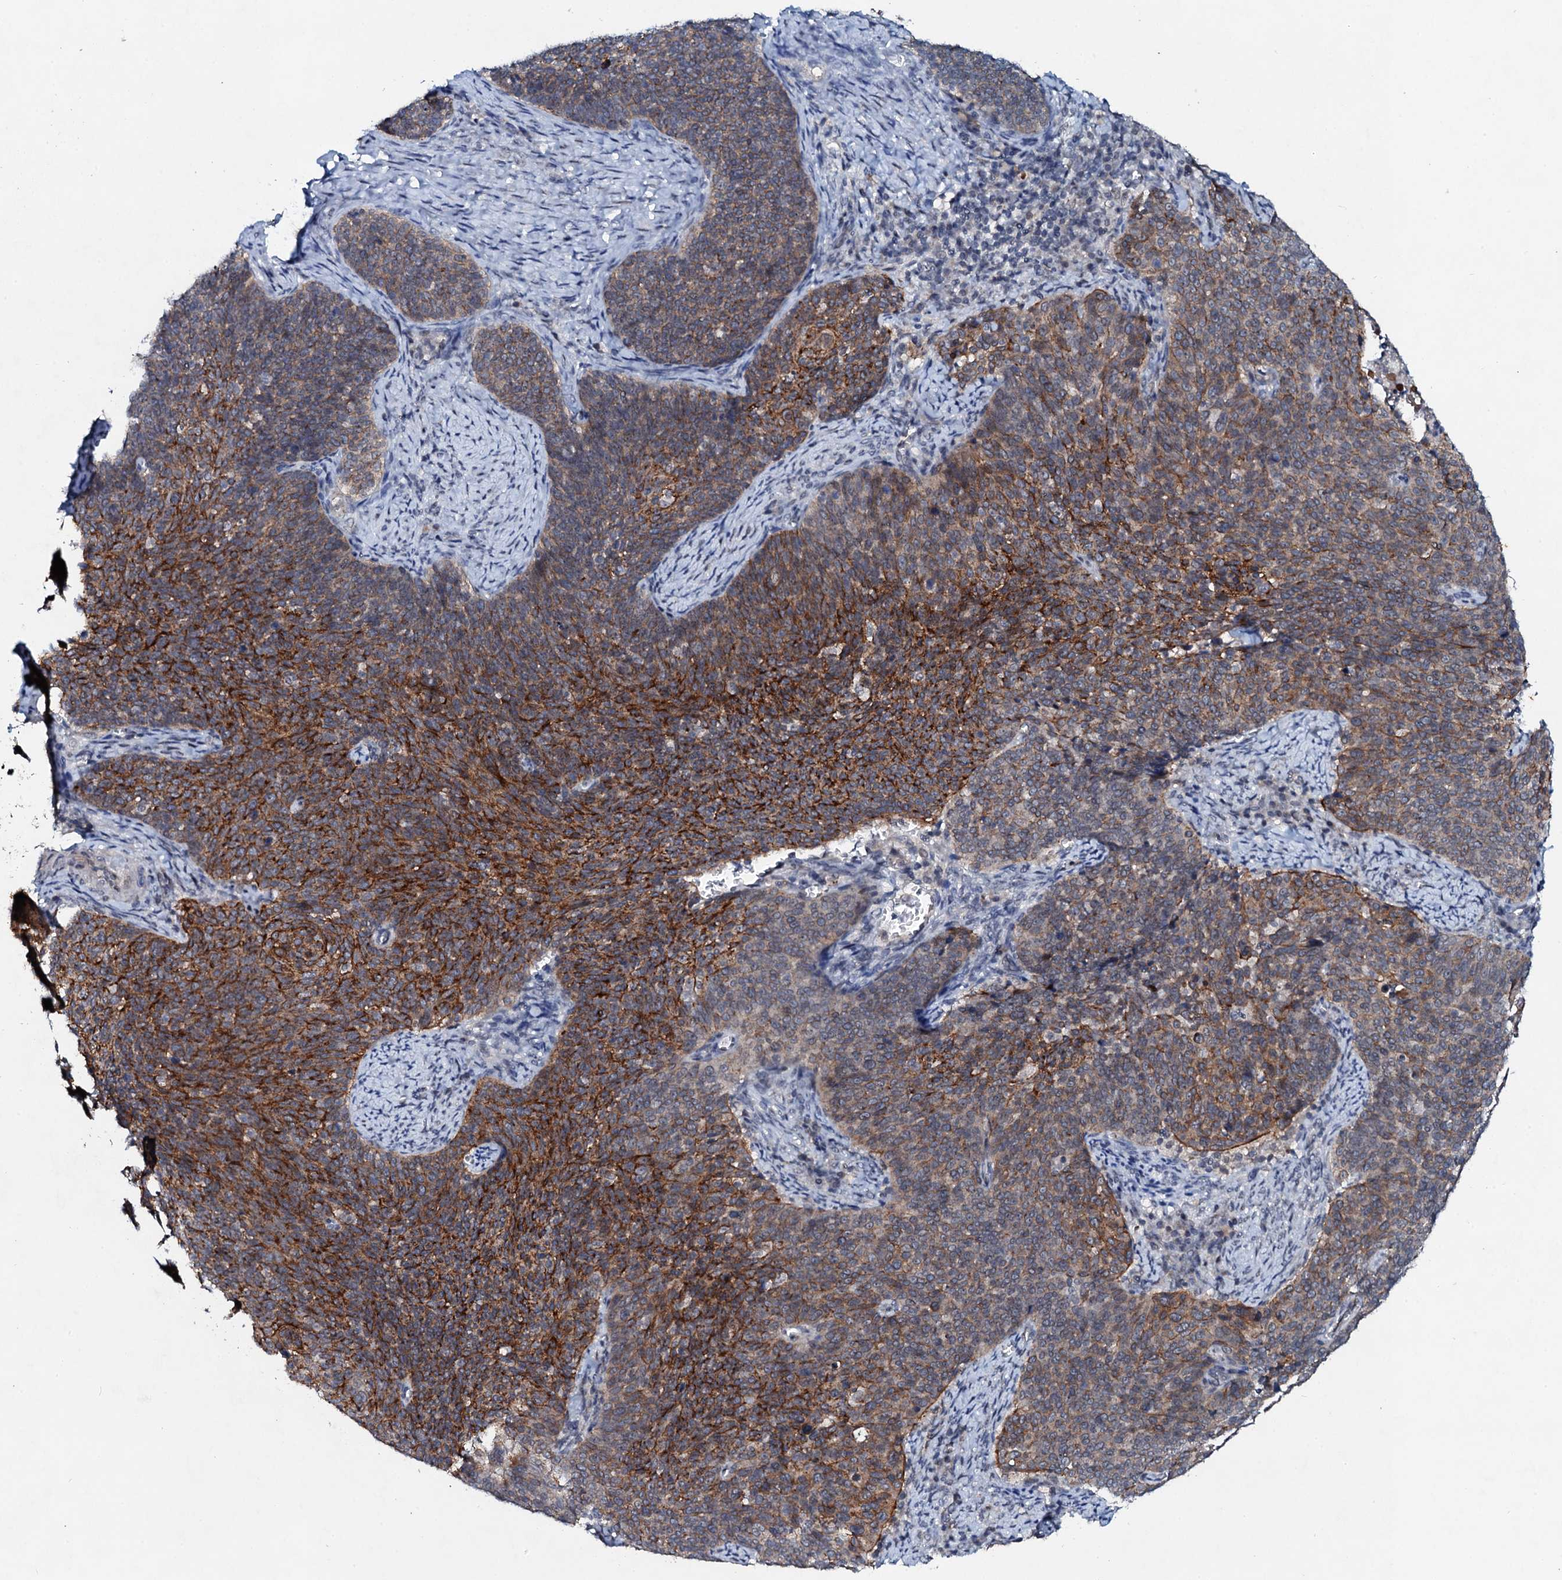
{"staining": {"intensity": "strong", "quantity": "25%-75%", "location": "cytoplasmic/membranous"}, "tissue": "cervical cancer", "cell_type": "Tumor cells", "image_type": "cancer", "snomed": [{"axis": "morphology", "description": "Normal tissue, NOS"}, {"axis": "morphology", "description": "Squamous cell carcinoma, NOS"}, {"axis": "topography", "description": "Cervix"}], "caption": "Human squamous cell carcinoma (cervical) stained for a protein (brown) demonstrates strong cytoplasmic/membranous positive staining in approximately 25%-75% of tumor cells.", "gene": "SNTA1", "patient": {"sex": "female", "age": 39}}